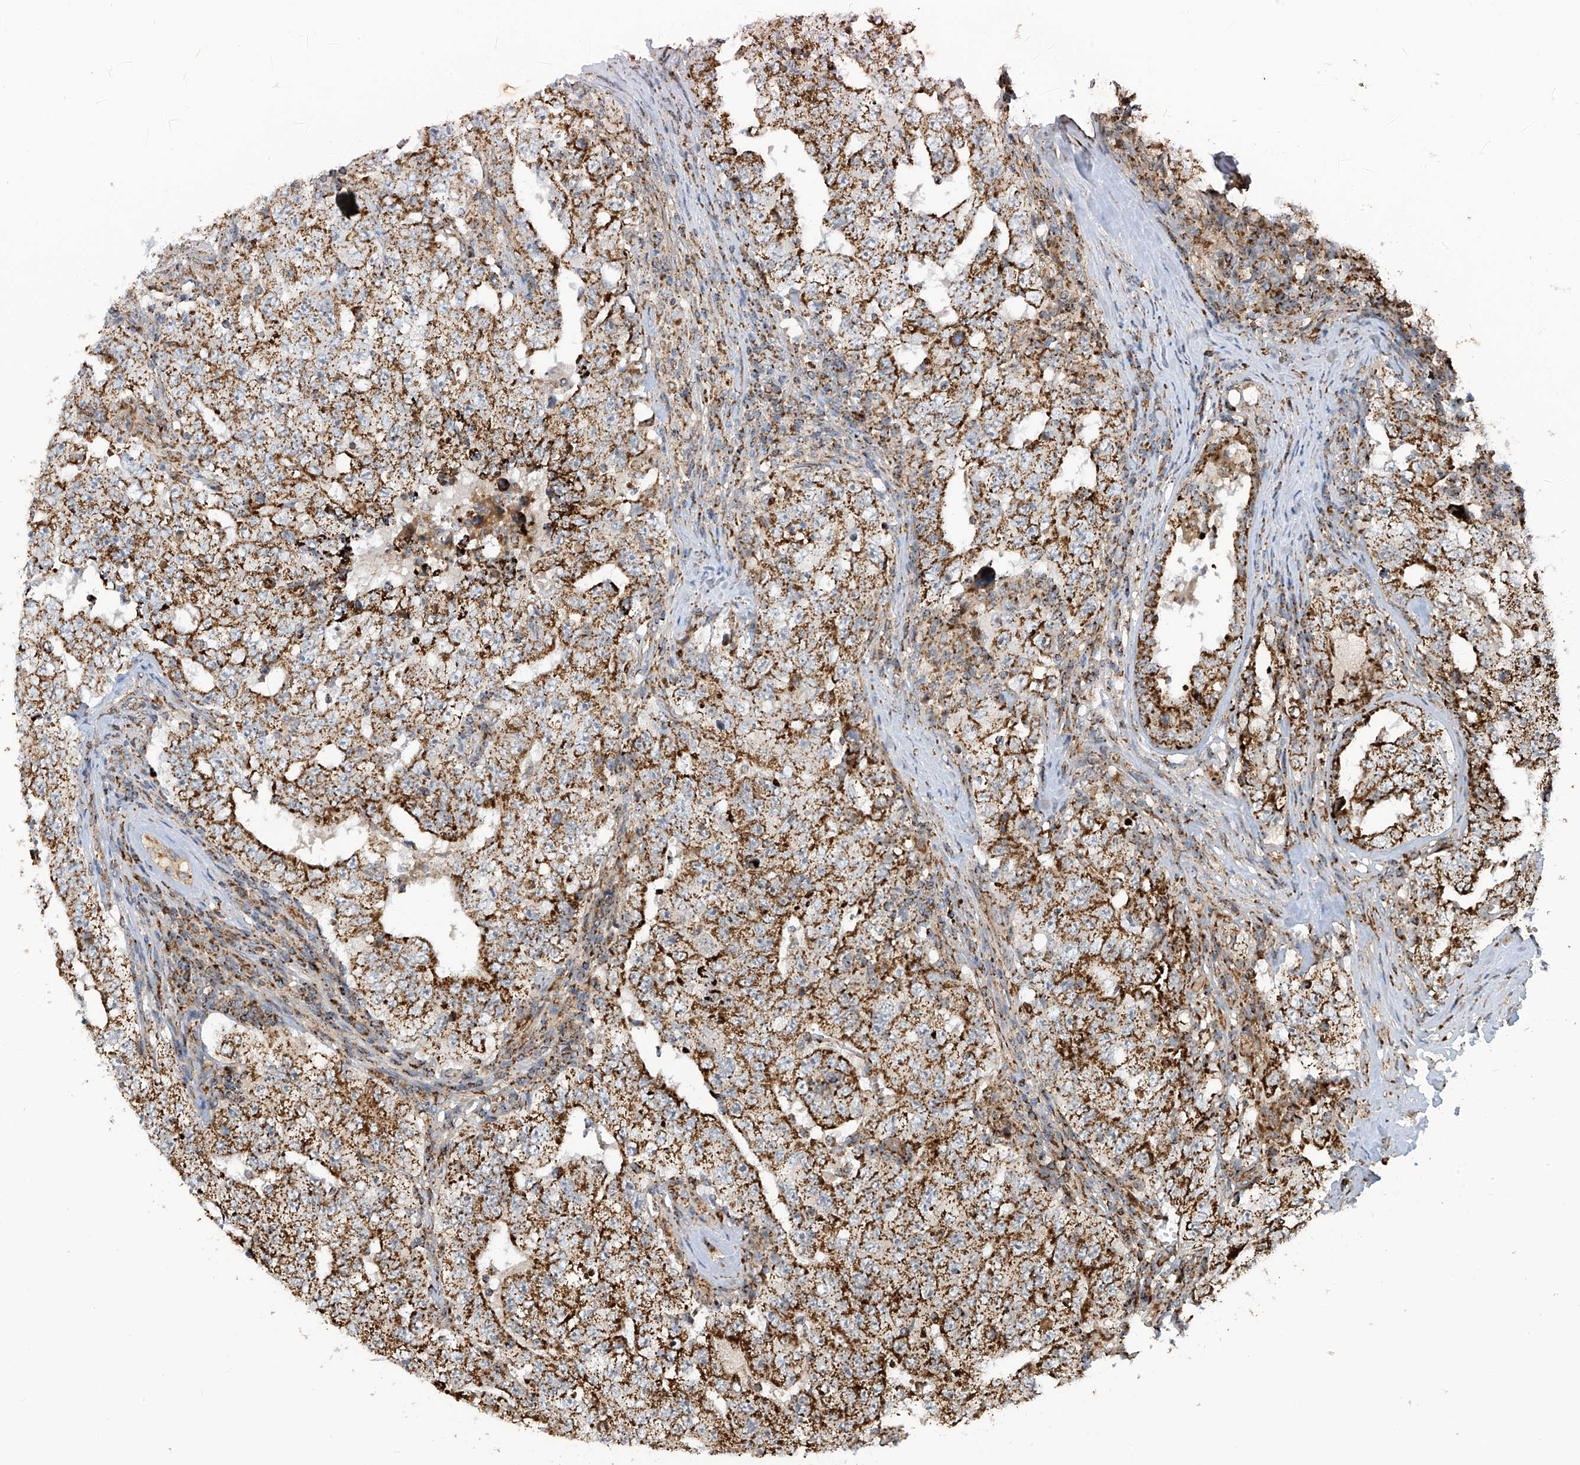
{"staining": {"intensity": "strong", "quantity": ">75%", "location": "cytoplasmic/membranous"}, "tissue": "testis cancer", "cell_type": "Tumor cells", "image_type": "cancer", "snomed": [{"axis": "morphology", "description": "Carcinoma, Embryonal, NOS"}, {"axis": "topography", "description": "Testis"}], "caption": "Protein staining reveals strong cytoplasmic/membranous positivity in approximately >75% of tumor cells in testis cancer.", "gene": "COX10", "patient": {"sex": "male", "age": 26}}